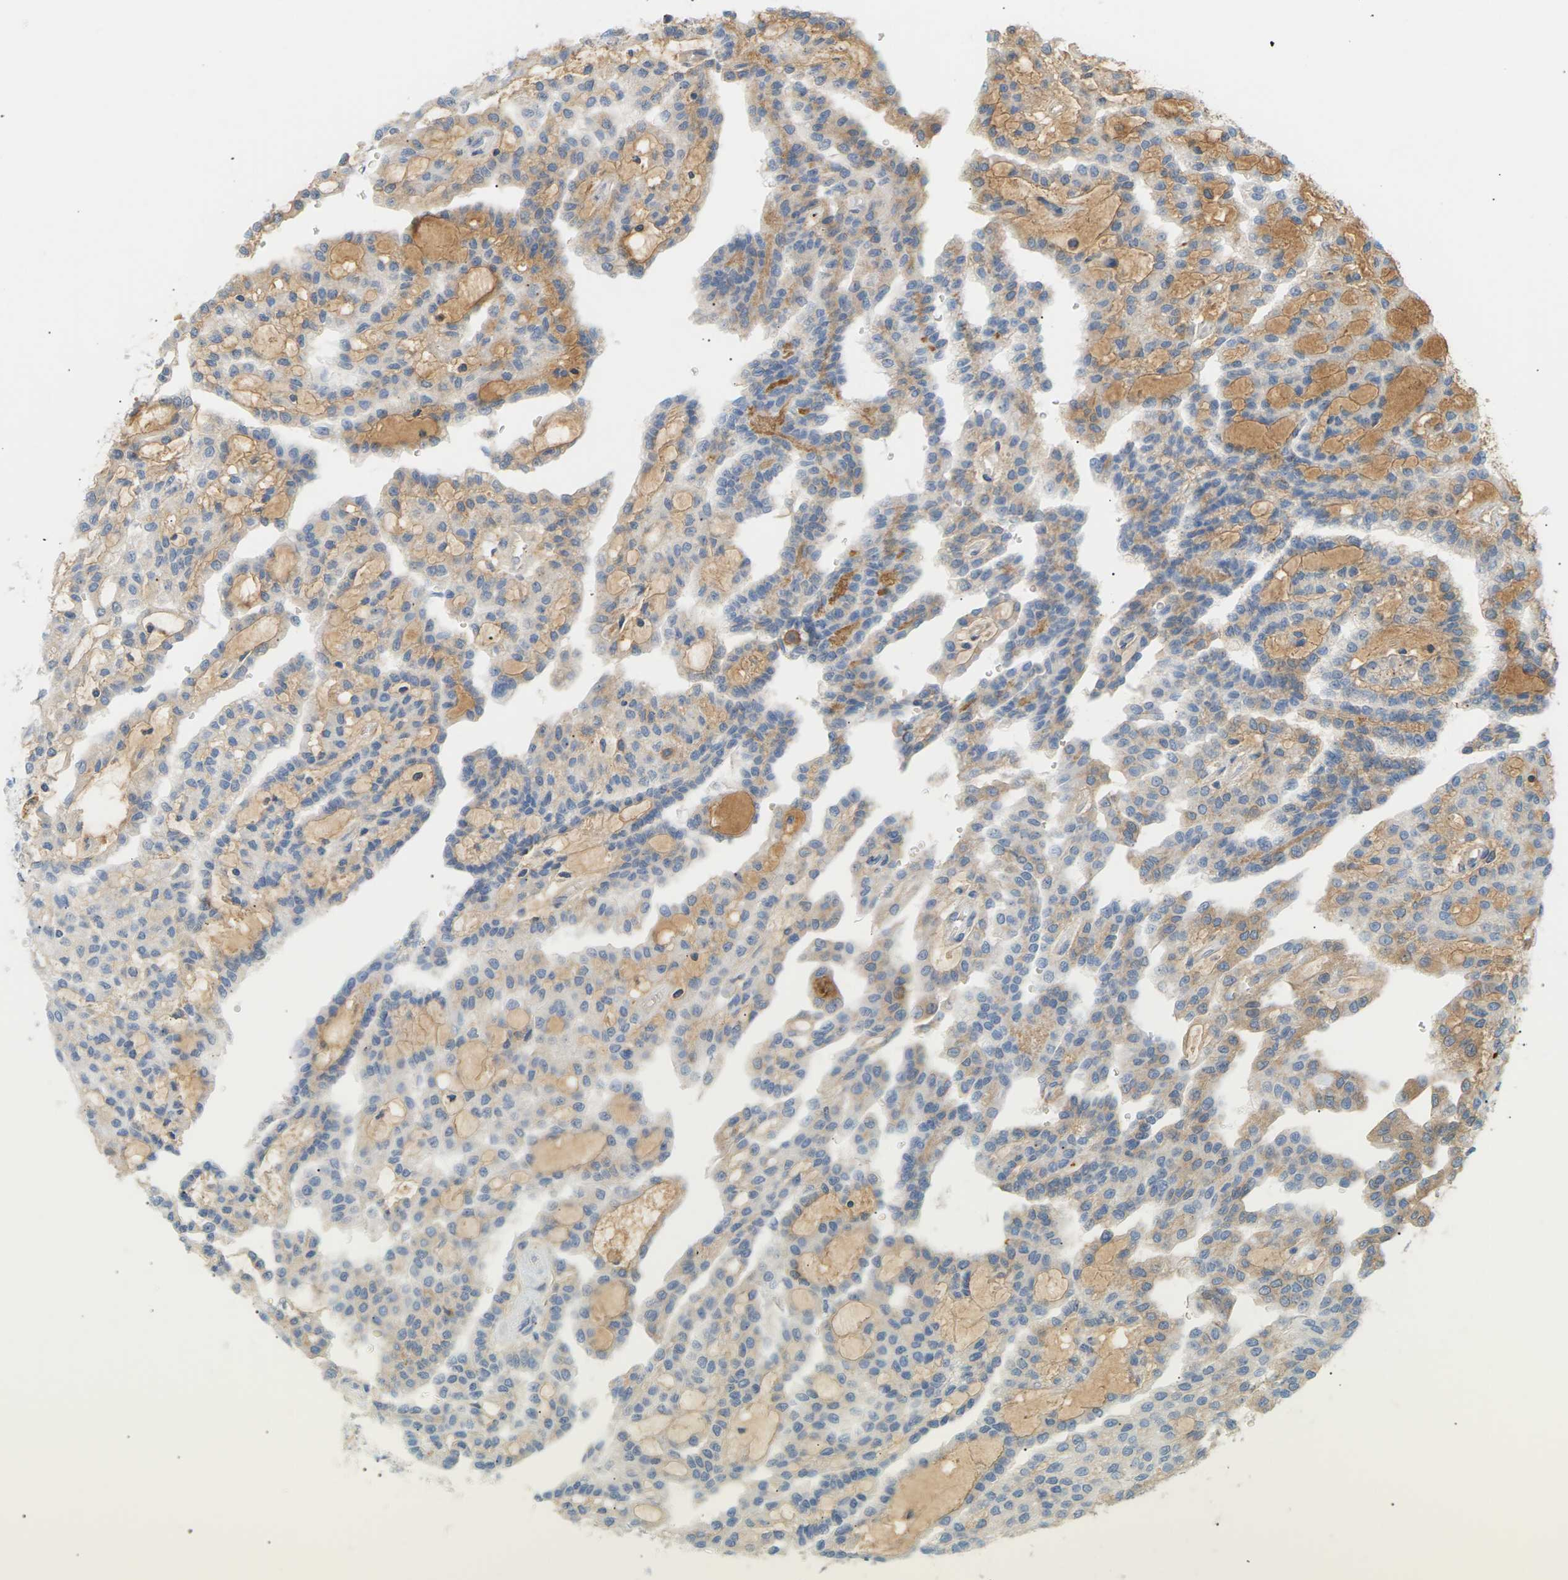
{"staining": {"intensity": "weak", "quantity": "25%-75%", "location": "cytoplasmic/membranous"}, "tissue": "renal cancer", "cell_type": "Tumor cells", "image_type": "cancer", "snomed": [{"axis": "morphology", "description": "Adenocarcinoma, NOS"}, {"axis": "topography", "description": "Kidney"}], "caption": "IHC (DAB (3,3'-diaminobenzidine)) staining of human renal cancer (adenocarcinoma) exhibits weak cytoplasmic/membranous protein staining in about 25%-75% of tumor cells. The staining was performed using DAB (3,3'-diaminobenzidine) to visualize the protein expression in brown, while the nuclei were stained in blue with hematoxylin (Magnification: 20x).", "gene": "CLU", "patient": {"sex": "male", "age": 63}}